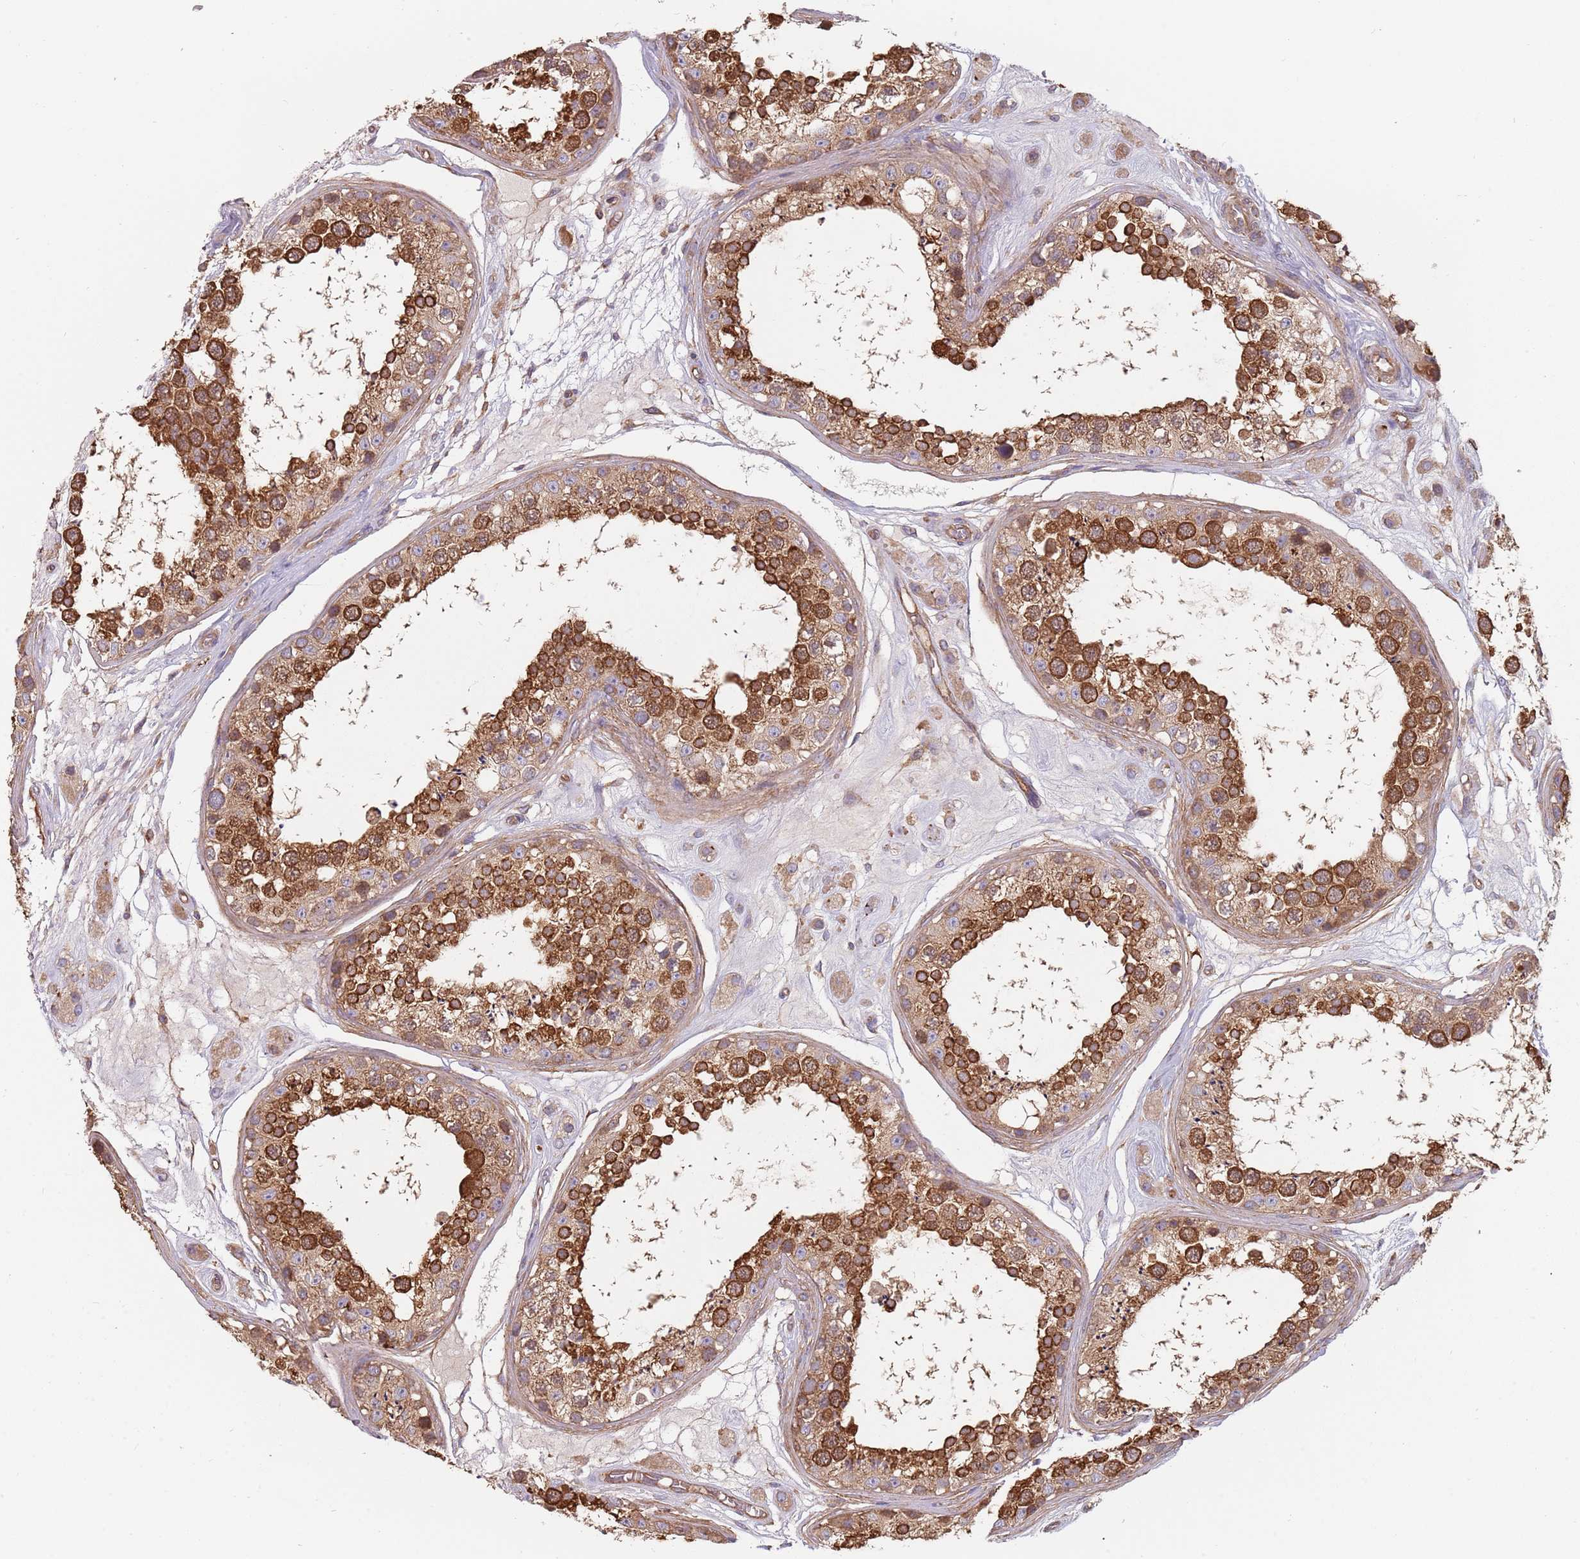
{"staining": {"intensity": "strong", "quantity": ">75%", "location": "cytoplasmic/membranous"}, "tissue": "testis", "cell_type": "Cells in seminiferous ducts", "image_type": "normal", "snomed": [{"axis": "morphology", "description": "Normal tissue, NOS"}, {"axis": "topography", "description": "Testis"}], "caption": "Brown immunohistochemical staining in benign testis displays strong cytoplasmic/membranous expression in about >75% of cells in seminiferous ducts. (DAB IHC with brightfield microscopy, high magnification).", "gene": "SPDL1", "patient": {"sex": "male", "age": 25}}